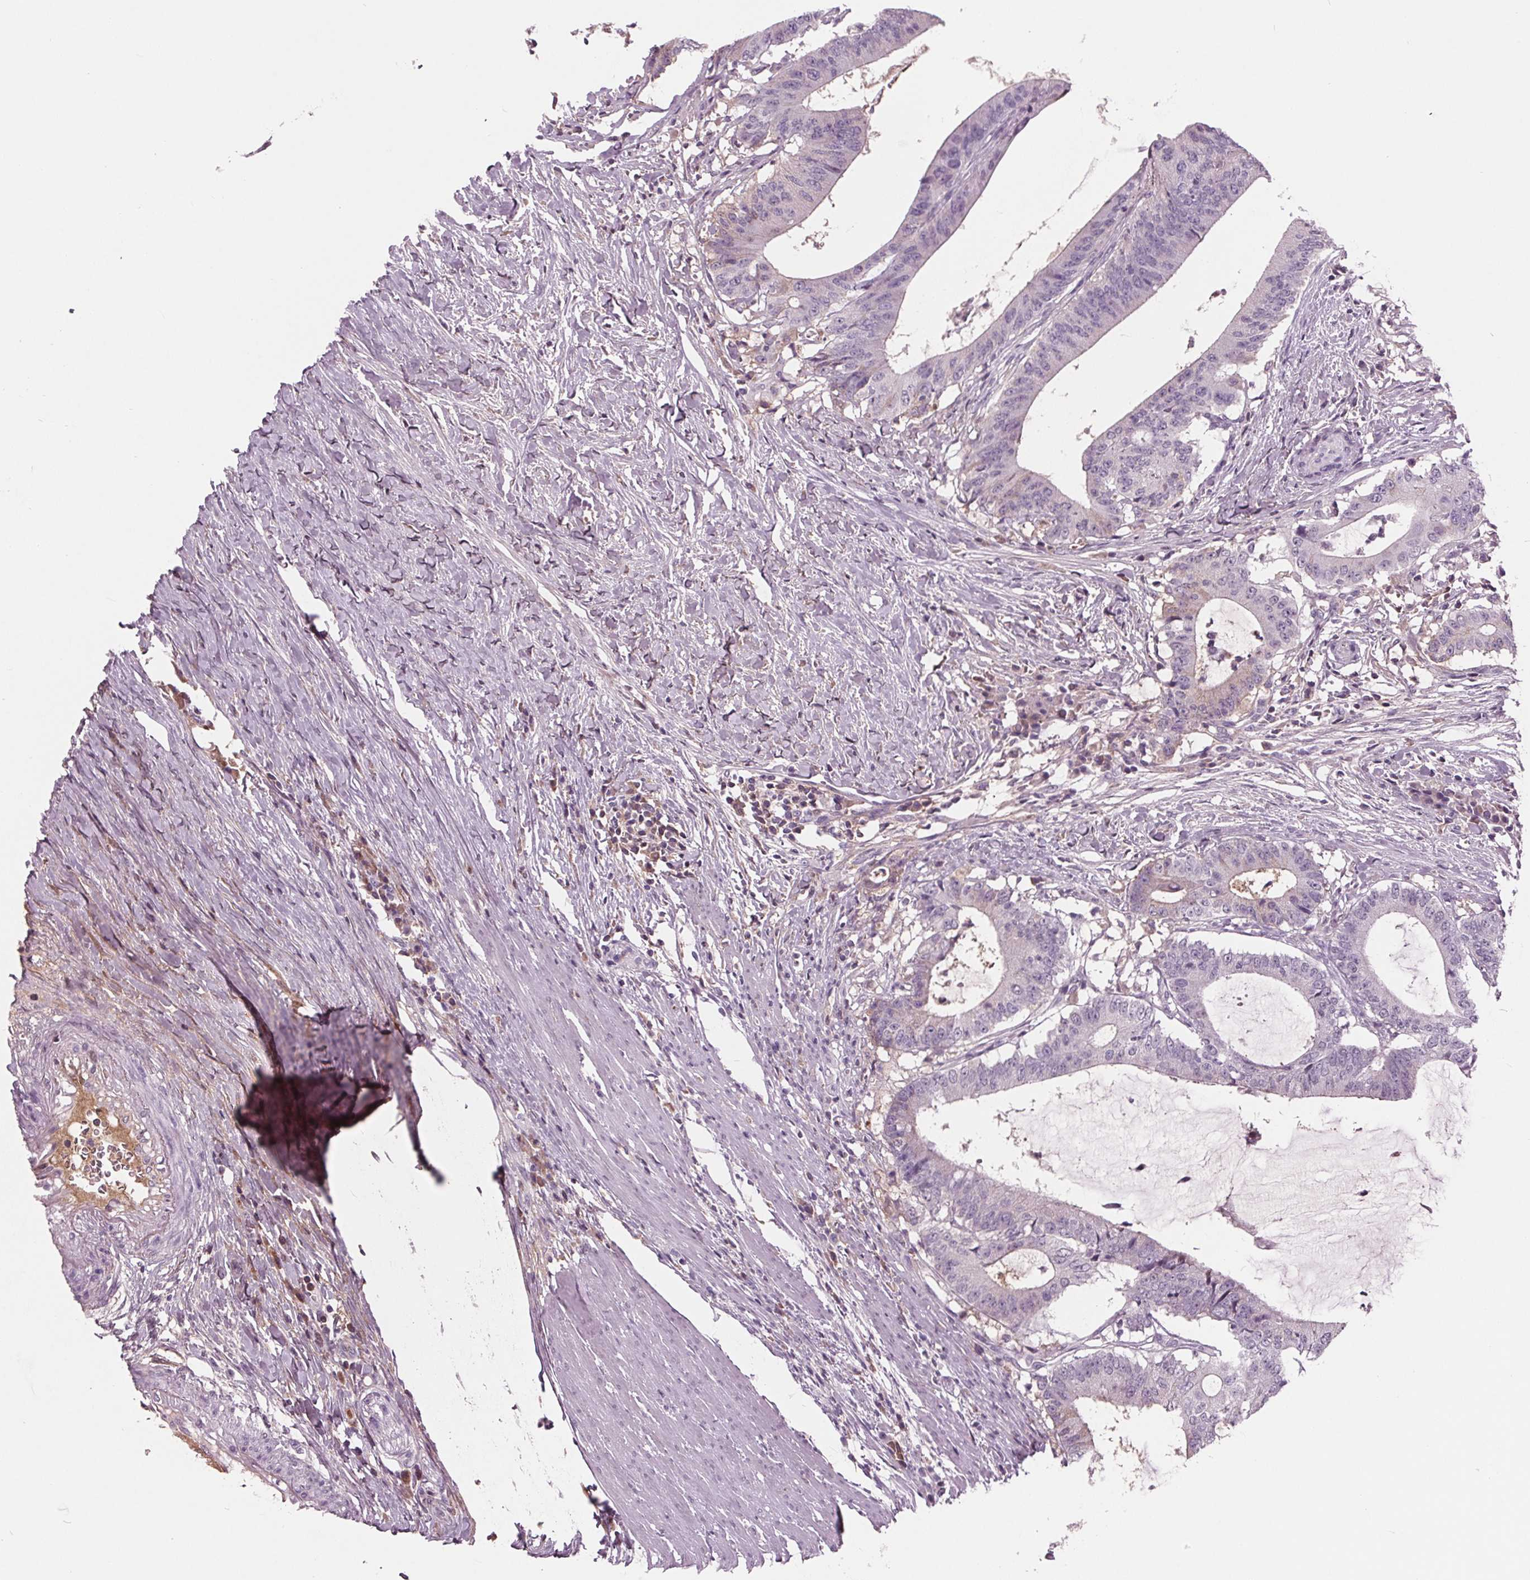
{"staining": {"intensity": "negative", "quantity": "none", "location": "none"}, "tissue": "colorectal cancer", "cell_type": "Tumor cells", "image_type": "cancer", "snomed": [{"axis": "morphology", "description": "Adenocarcinoma, NOS"}, {"axis": "topography", "description": "Colon"}], "caption": "The immunohistochemistry photomicrograph has no significant positivity in tumor cells of colorectal adenocarcinoma tissue.", "gene": "C6", "patient": {"sex": "female", "age": 43}}